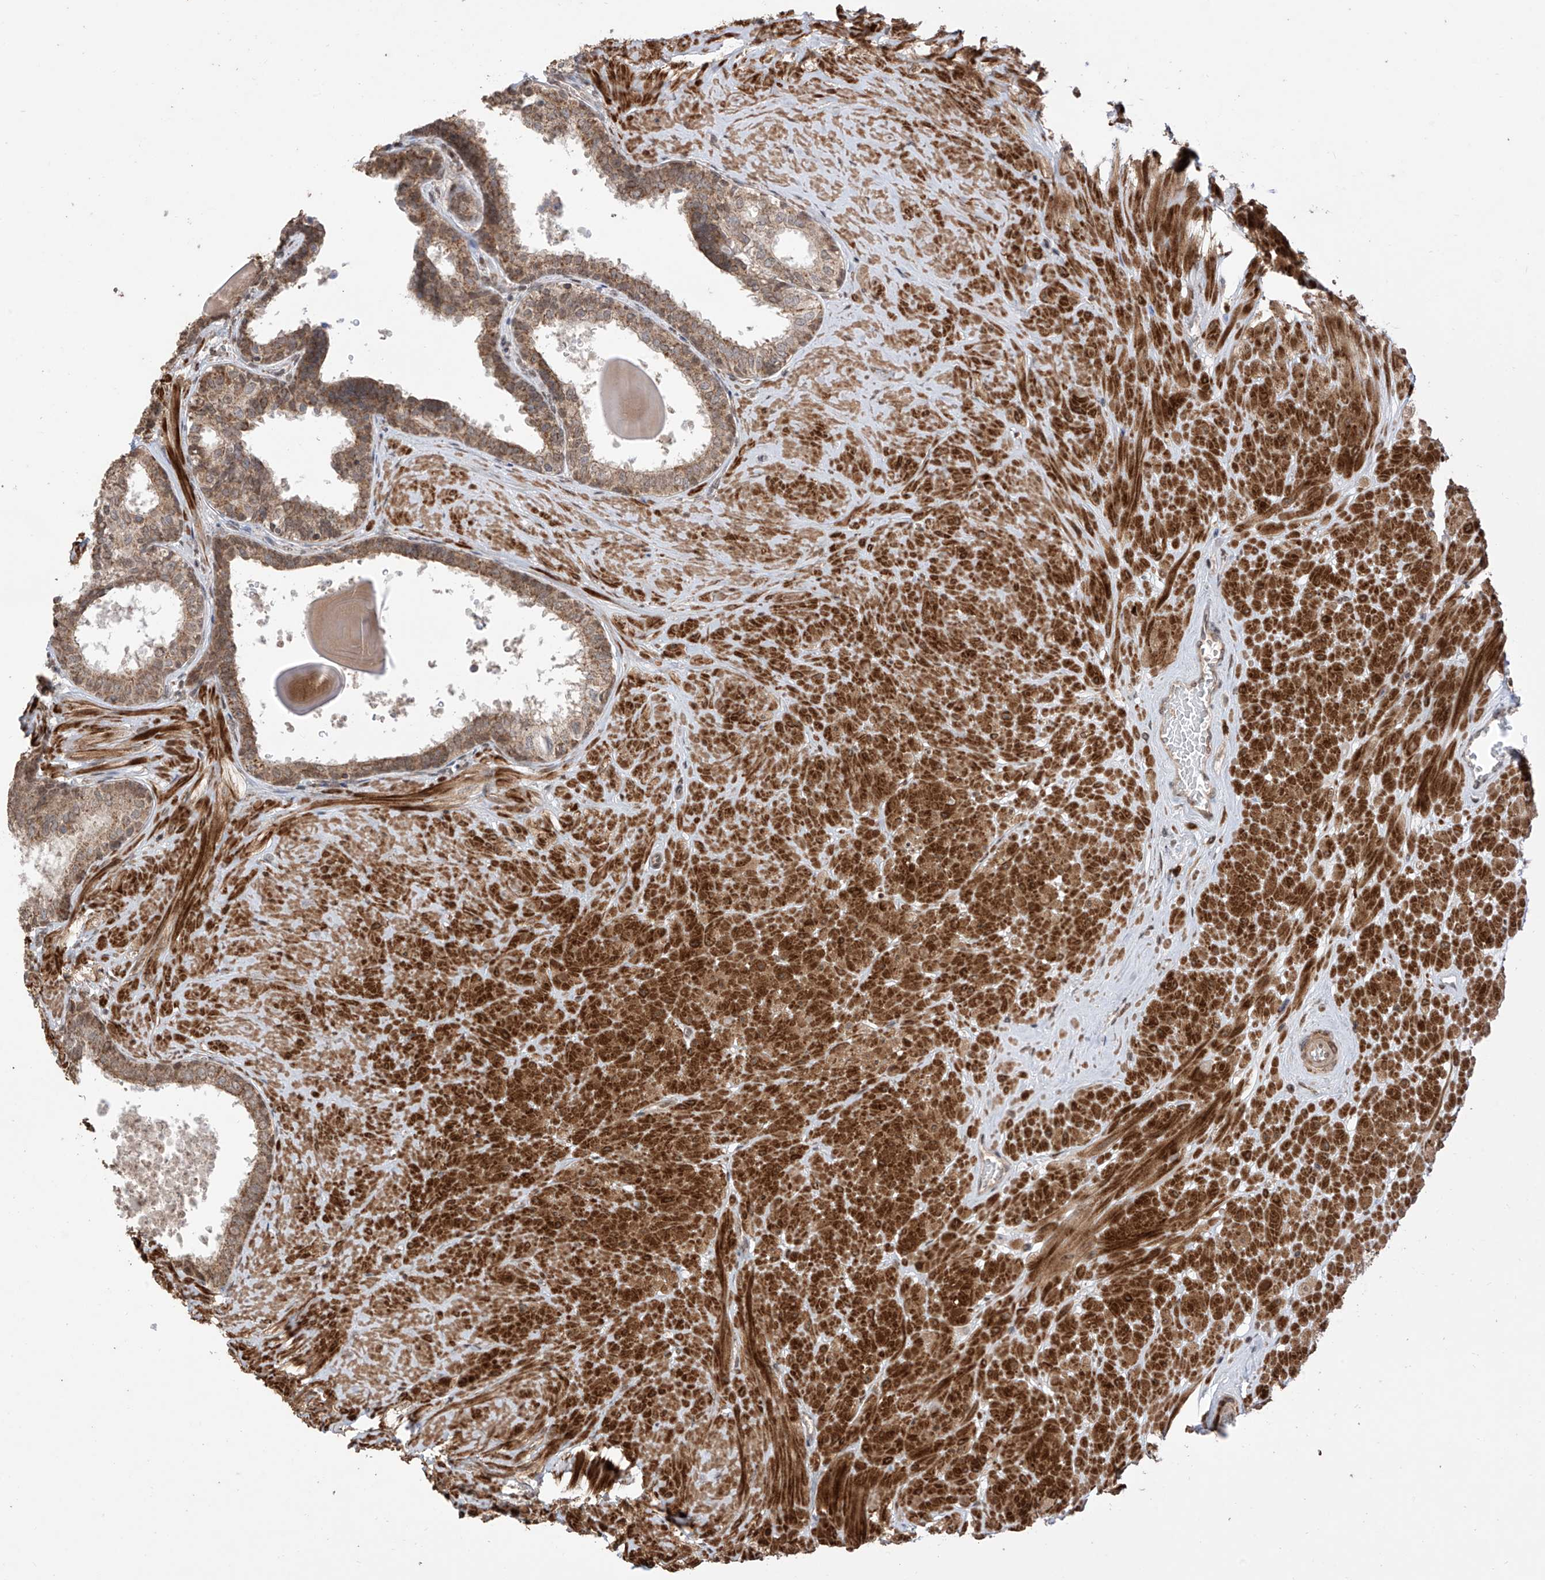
{"staining": {"intensity": "moderate", "quantity": ">75%", "location": "cytoplasmic/membranous"}, "tissue": "prostate", "cell_type": "Glandular cells", "image_type": "normal", "snomed": [{"axis": "morphology", "description": "Normal tissue, NOS"}, {"axis": "topography", "description": "Prostate"}], "caption": "Immunohistochemistry (IHC) photomicrograph of benign prostate stained for a protein (brown), which shows medium levels of moderate cytoplasmic/membranous positivity in about >75% of glandular cells.", "gene": "LATS1", "patient": {"sex": "male", "age": 48}}